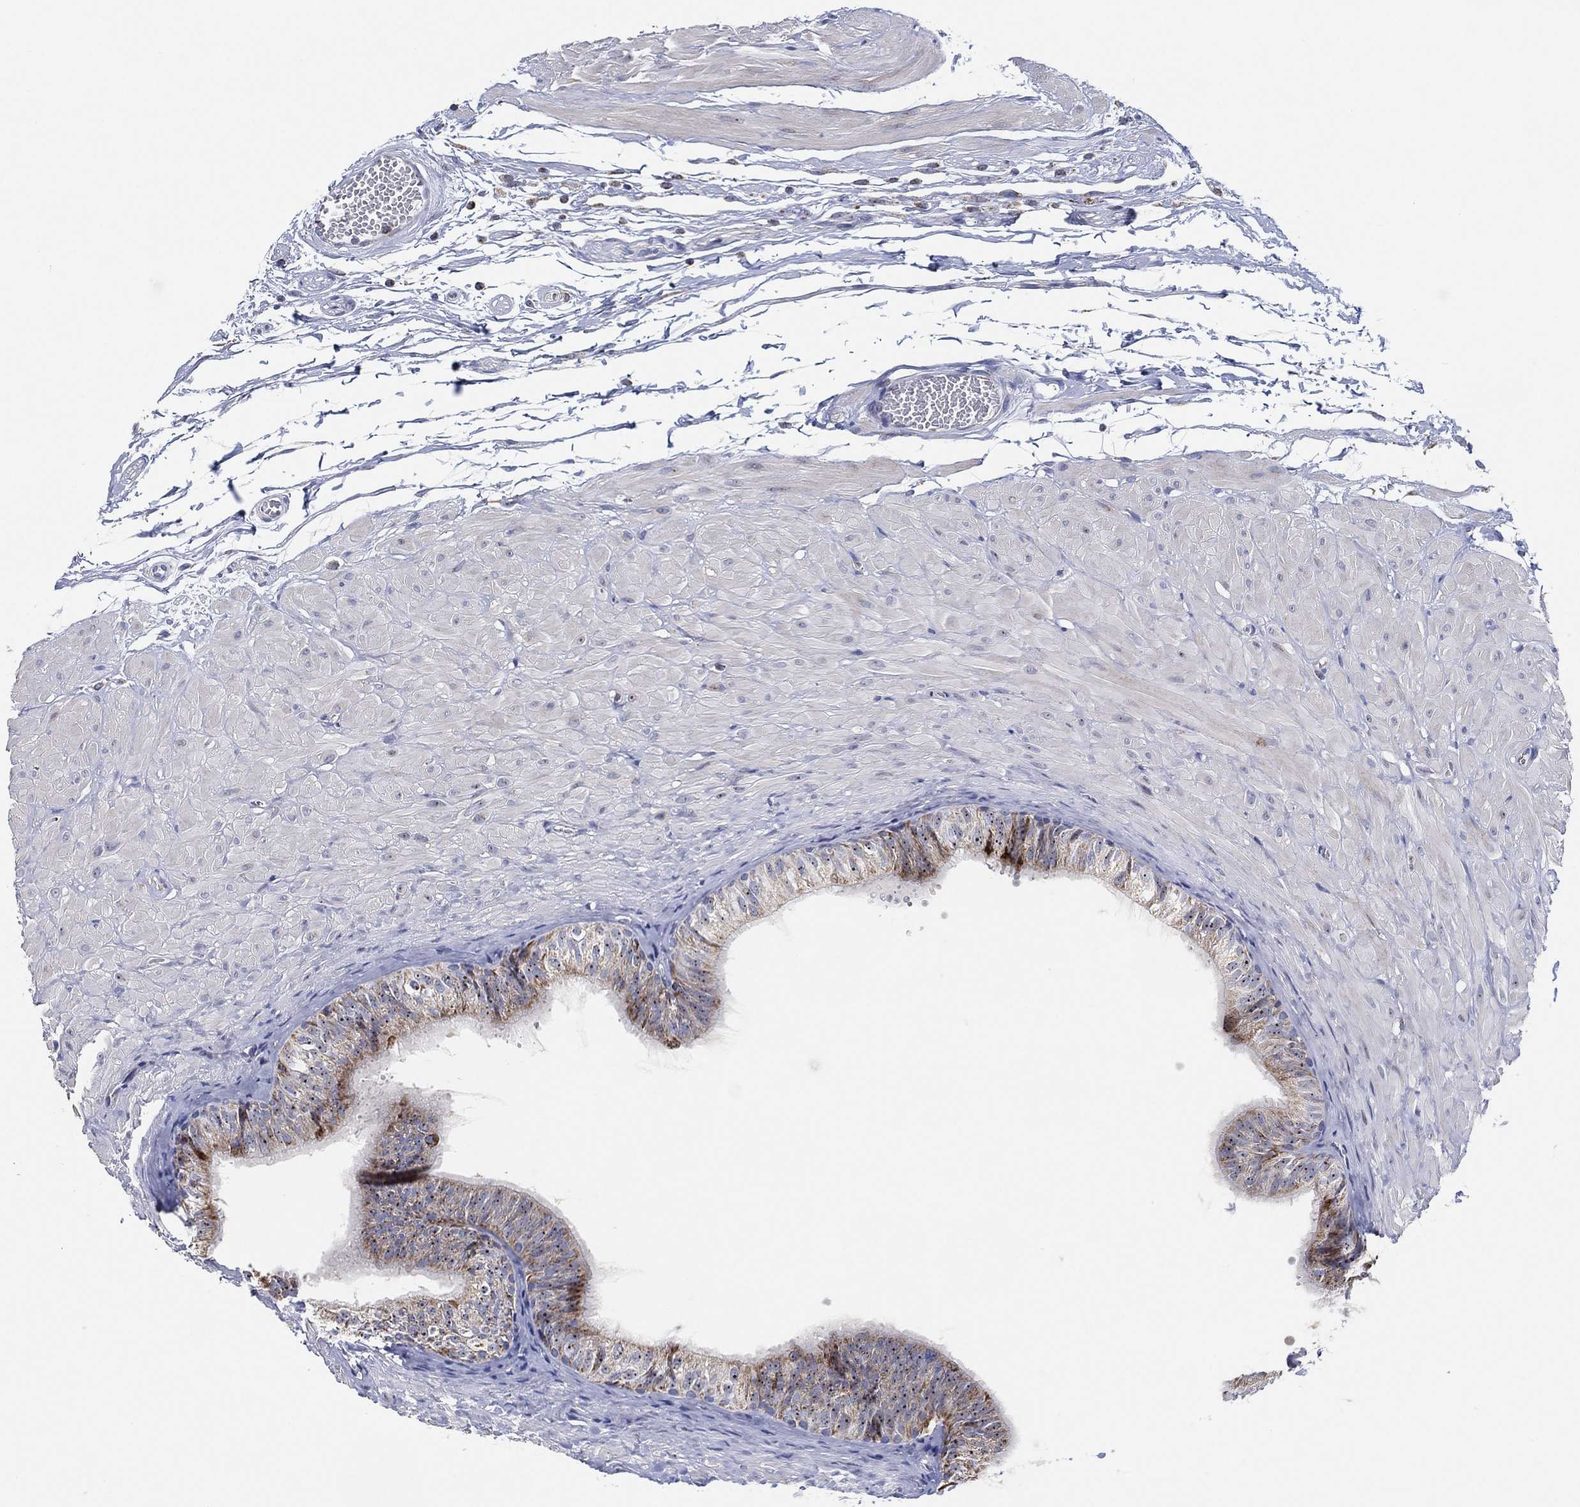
{"staining": {"intensity": "moderate", "quantity": "<25%", "location": "cytoplasmic/membranous"}, "tissue": "epididymis", "cell_type": "Glandular cells", "image_type": "normal", "snomed": [{"axis": "morphology", "description": "Normal tissue, NOS"}, {"axis": "topography", "description": "Epididymis"}, {"axis": "topography", "description": "Vas deferens"}], "caption": "IHC micrograph of normal epididymis stained for a protein (brown), which exhibits low levels of moderate cytoplasmic/membranous expression in approximately <25% of glandular cells.", "gene": "GCAT", "patient": {"sex": "male", "age": 23}}